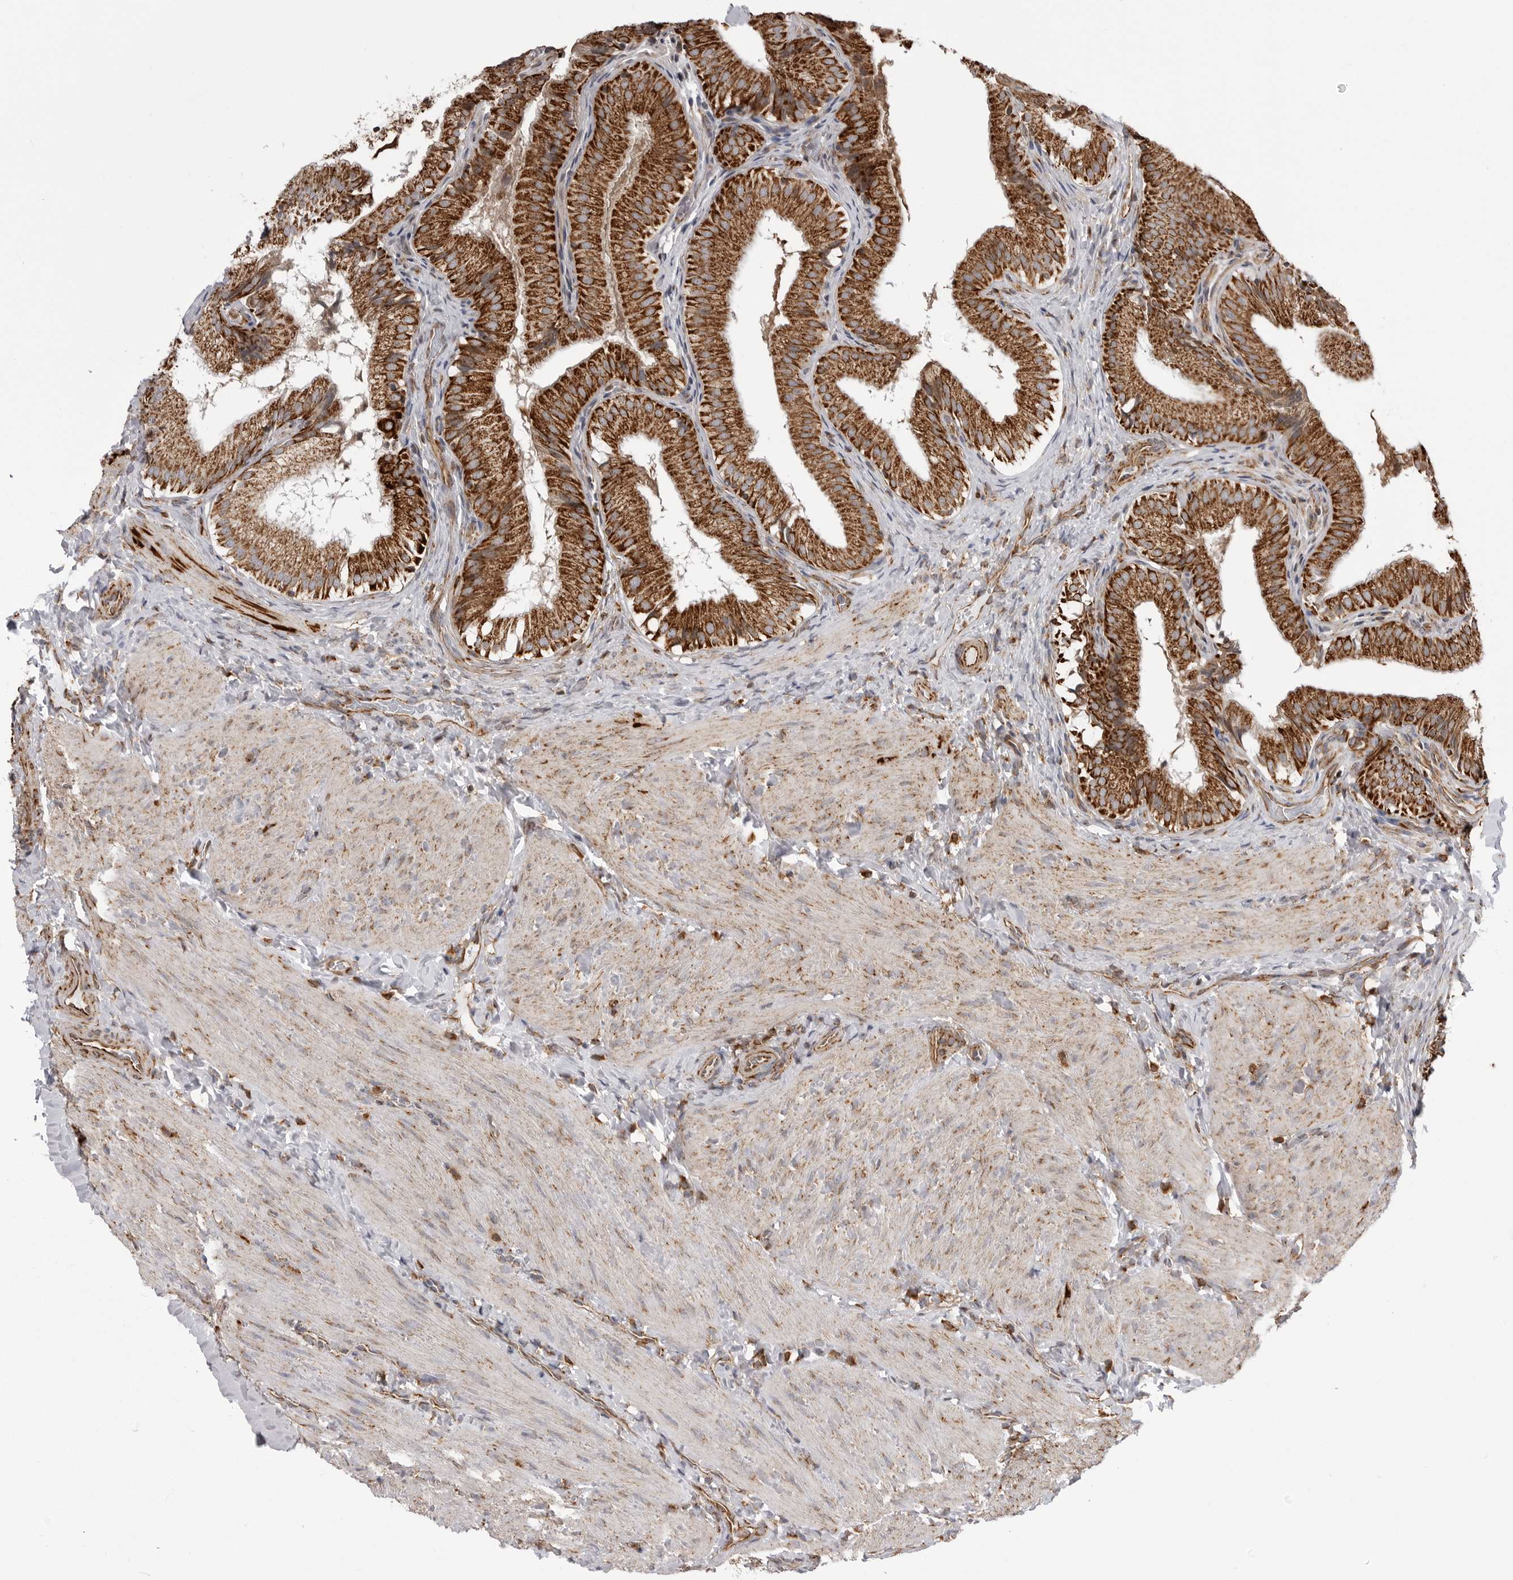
{"staining": {"intensity": "strong", "quantity": ">75%", "location": "cytoplasmic/membranous"}, "tissue": "gallbladder", "cell_type": "Glandular cells", "image_type": "normal", "snomed": [{"axis": "morphology", "description": "Normal tissue, NOS"}, {"axis": "topography", "description": "Gallbladder"}], "caption": "DAB immunohistochemical staining of normal human gallbladder reveals strong cytoplasmic/membranous protein staining in about >75% of glandular cells. (IHC, brightfield microscopy, high magnification).", "gene": "FH", "patient": {"sex": "female", "age": 30}}